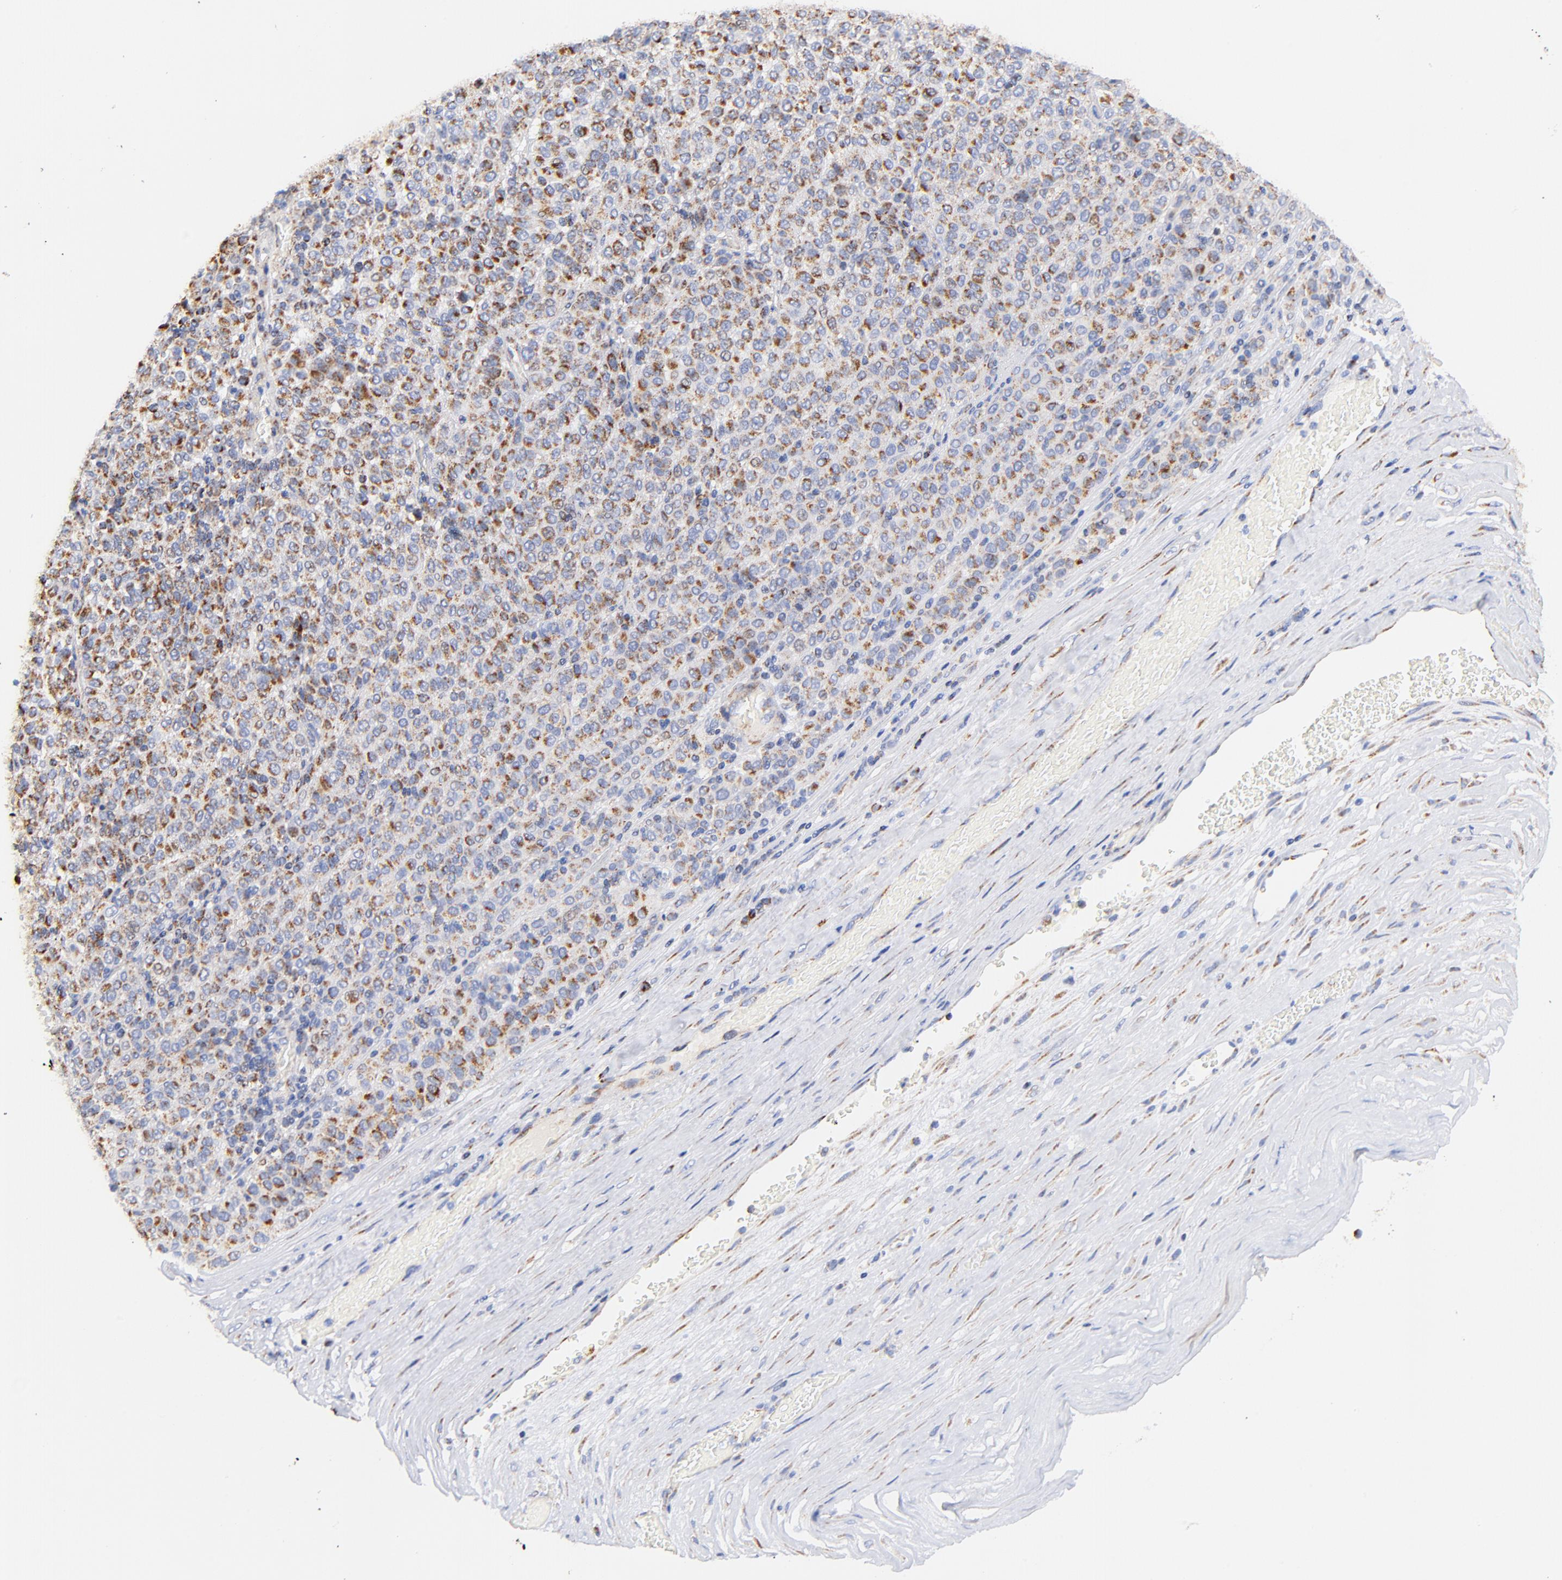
{"staining": {"intensity": "moderate", "quantity": "25%-75%", "location": "cytoplasmic/membranous"}, "tissue": "melanoma", "cell_type": "Tumor cells", "image_type": "cancer", "snomed": [{"axis": "morphology", "description": "Malignant melanoma, Metastatic site"}, {"axis": "topography", "description": "Pancreas"}], "caption": "Immunohistochemical staining of human malignant melanoma (metastatic site) shows medium levels of moderate cytoplasmic/membranous positivity in approximately 25%-75% of tumor cells.", "gene": "ATP5F1D", "patient": {"sex": "female", "age": 30}}